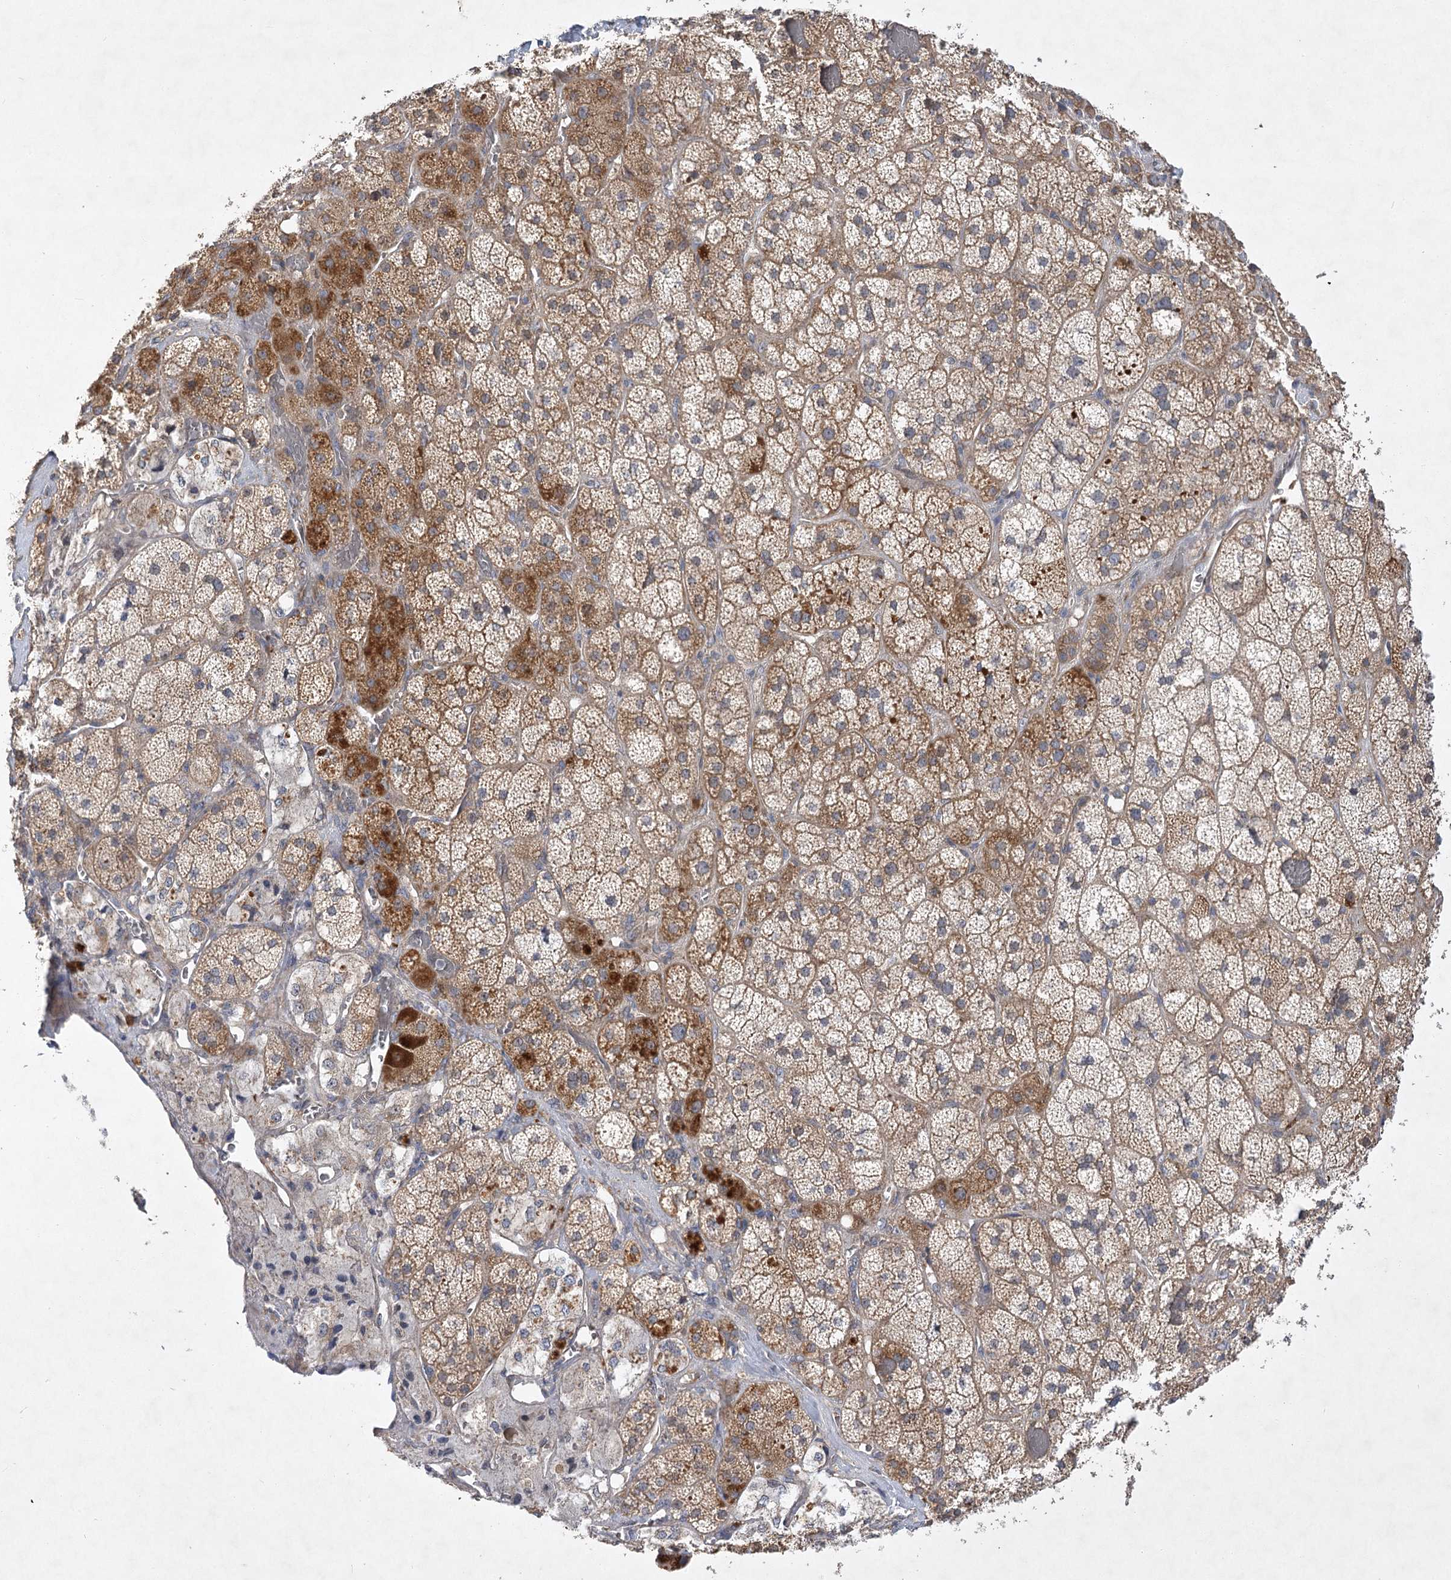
{"staining": {"intensity": "moderate", "quantity": ">75%", "location": "cytoplasmic/membranous"}, "tissue": "adrenal gland", "cell_type": "Glandular cells", "image_type": "normal", "snomed": [{"axis": "morphology", "description": "Normal tissue, NOS"}, {"axis": "topography", "description": "Adrenal gland"}], "caption": "IHC micrograph of normal human adrenal gland stained for a protein (brown), which demonstrates medium levels of moderate cytoplasmic/membranous staining in approximately >75% of glandular cells.", "gene": "PYROXD1", "patient": {"sex": "male", "age": 57}}